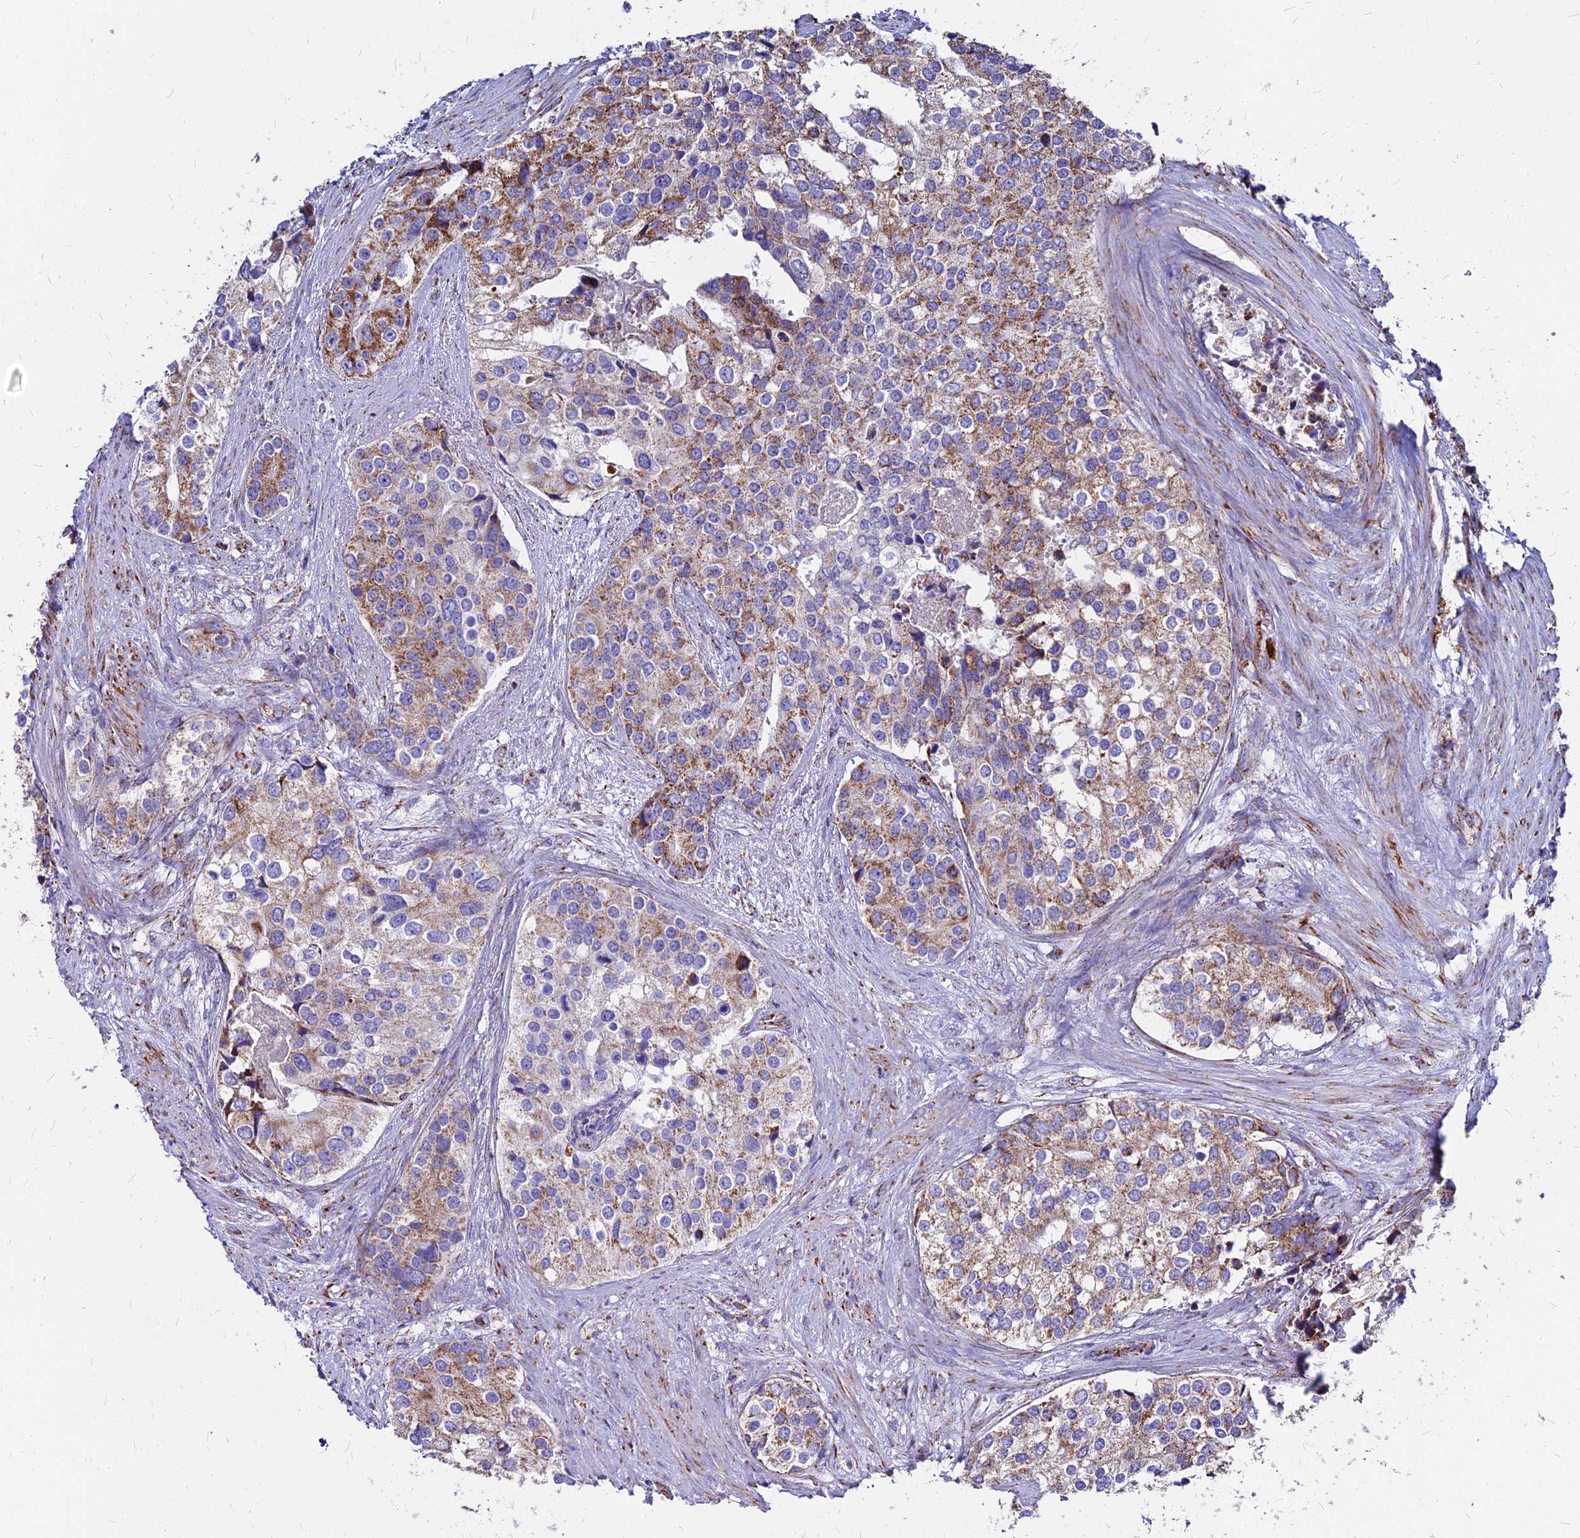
{"staining": {"intensity": "moderate", "quantity": ">75%", "location": "cytoplasmic/membranous"}, "tissue": "prostate cancer", "cell_type": "Tumor cells", "image_type": "cancer", "snomed": [{"axis": "morphology", "description": "Adenocarcinoma, High grade"}, {"axis": "topography", "description": "Prostate"}], "caption": "Moderate cytoplasmic/membranous protein expression is present in about >75% of tumor cells in prostate adenocarcinoma (high-grade).", "gene": "DLD", "patient": {"sex": "male", "age": 62}}